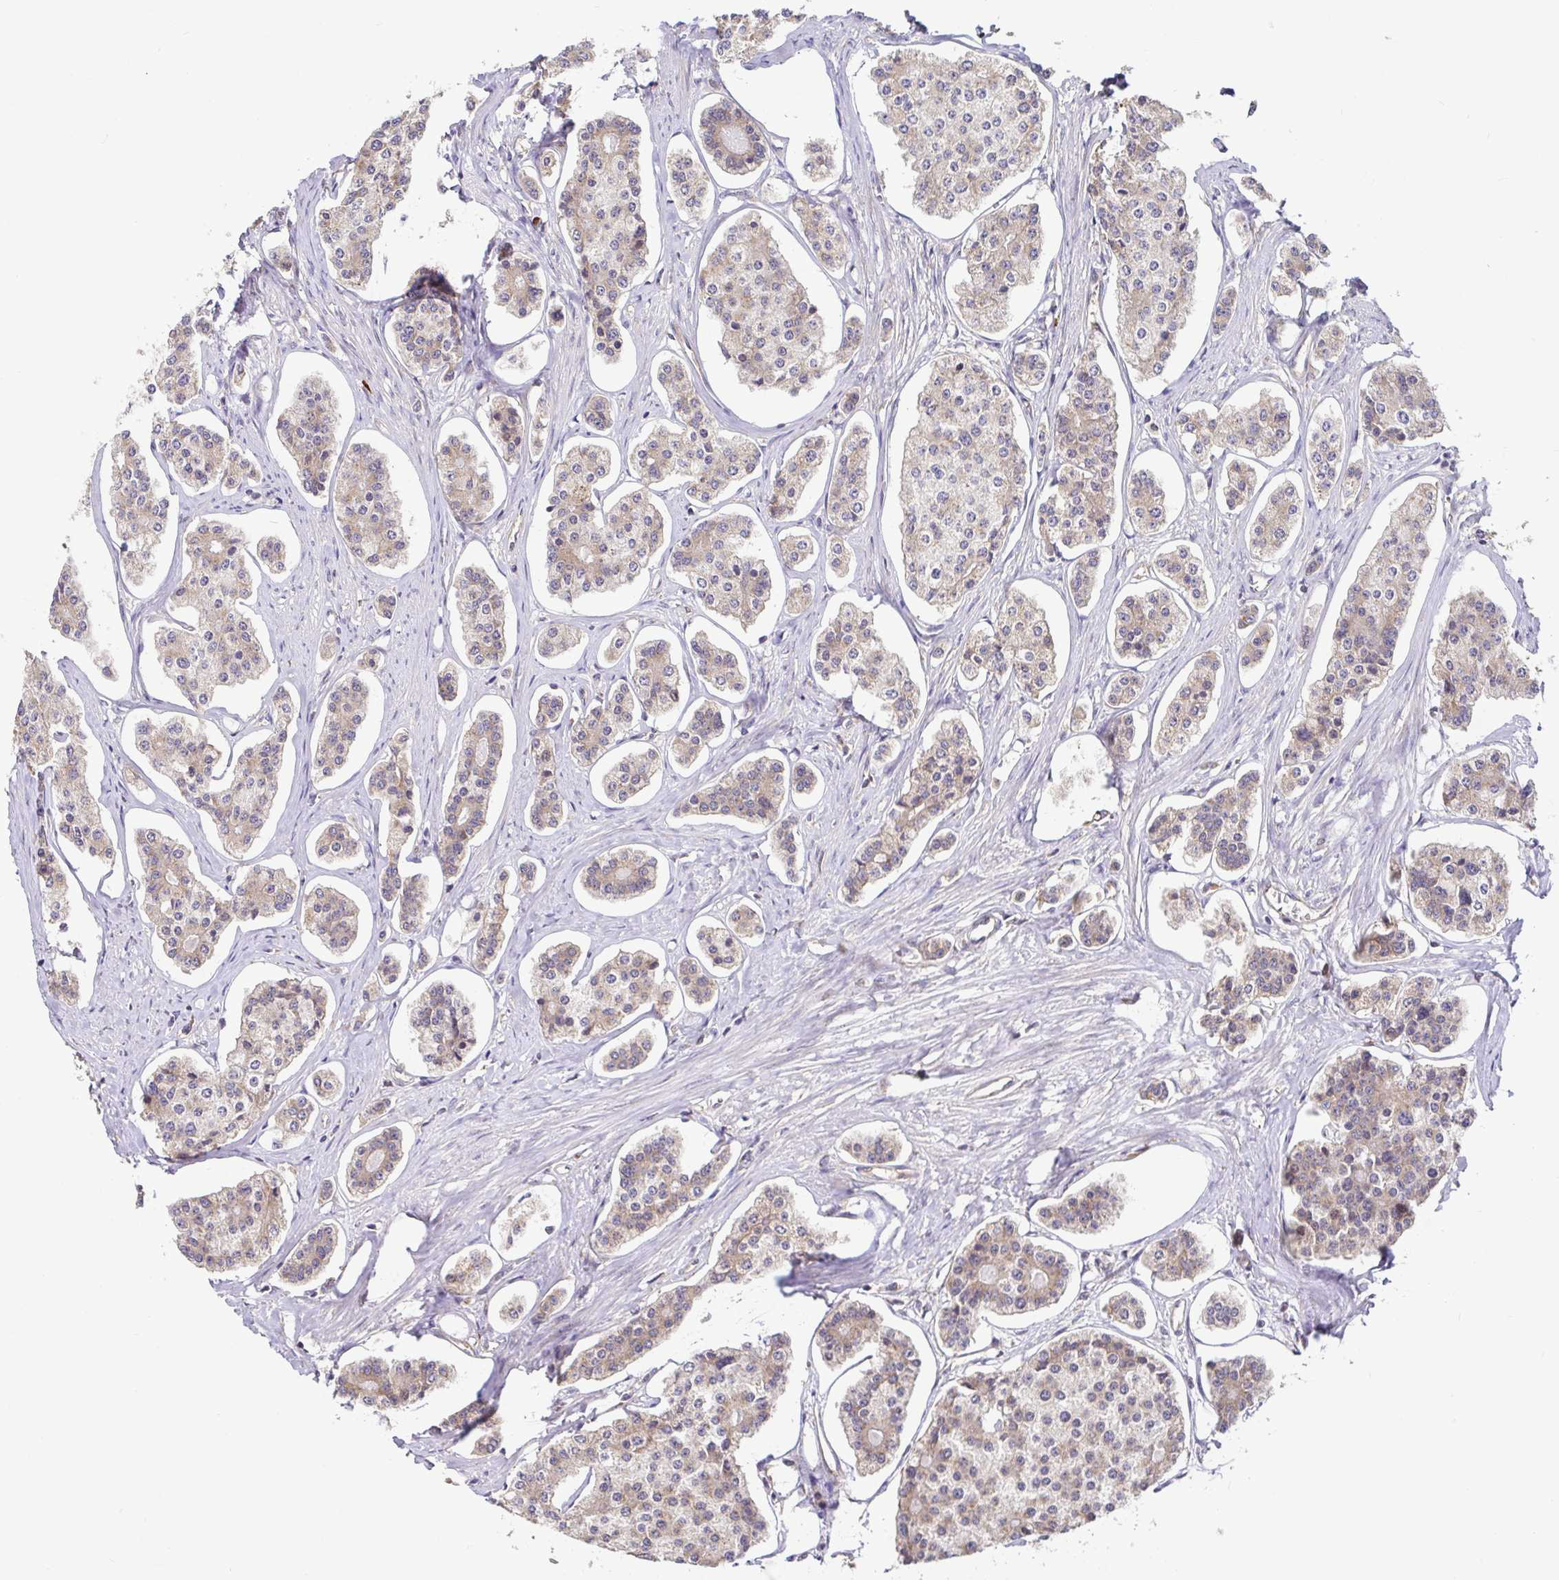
{"staining": {"intensity": "weak", "quantity": ">75%", "location": "cytoplasmic/membranous"}, "tissue": "carcinoid", "cell_type": "Tumor cells", "image_type": "cancer", "snomed": [{"axis": "morphology", "description": "Carcinoid, malignant, NOS"}, {"axis": "topography", "description": "Small intestine"}], "caption": "High-magnification brightfield microscopy of carcinoid stained with DAB (brown) and counterstained with hematoxylin (blue). tumor cells exhibit weak cytoplasmic/membranous expression is seen in approximately>75% of cells. (DAB IHC with brightfield microscopy, high magnification).", "gene": "ELP1", "patient": {"sex": "female", "age": 65}}